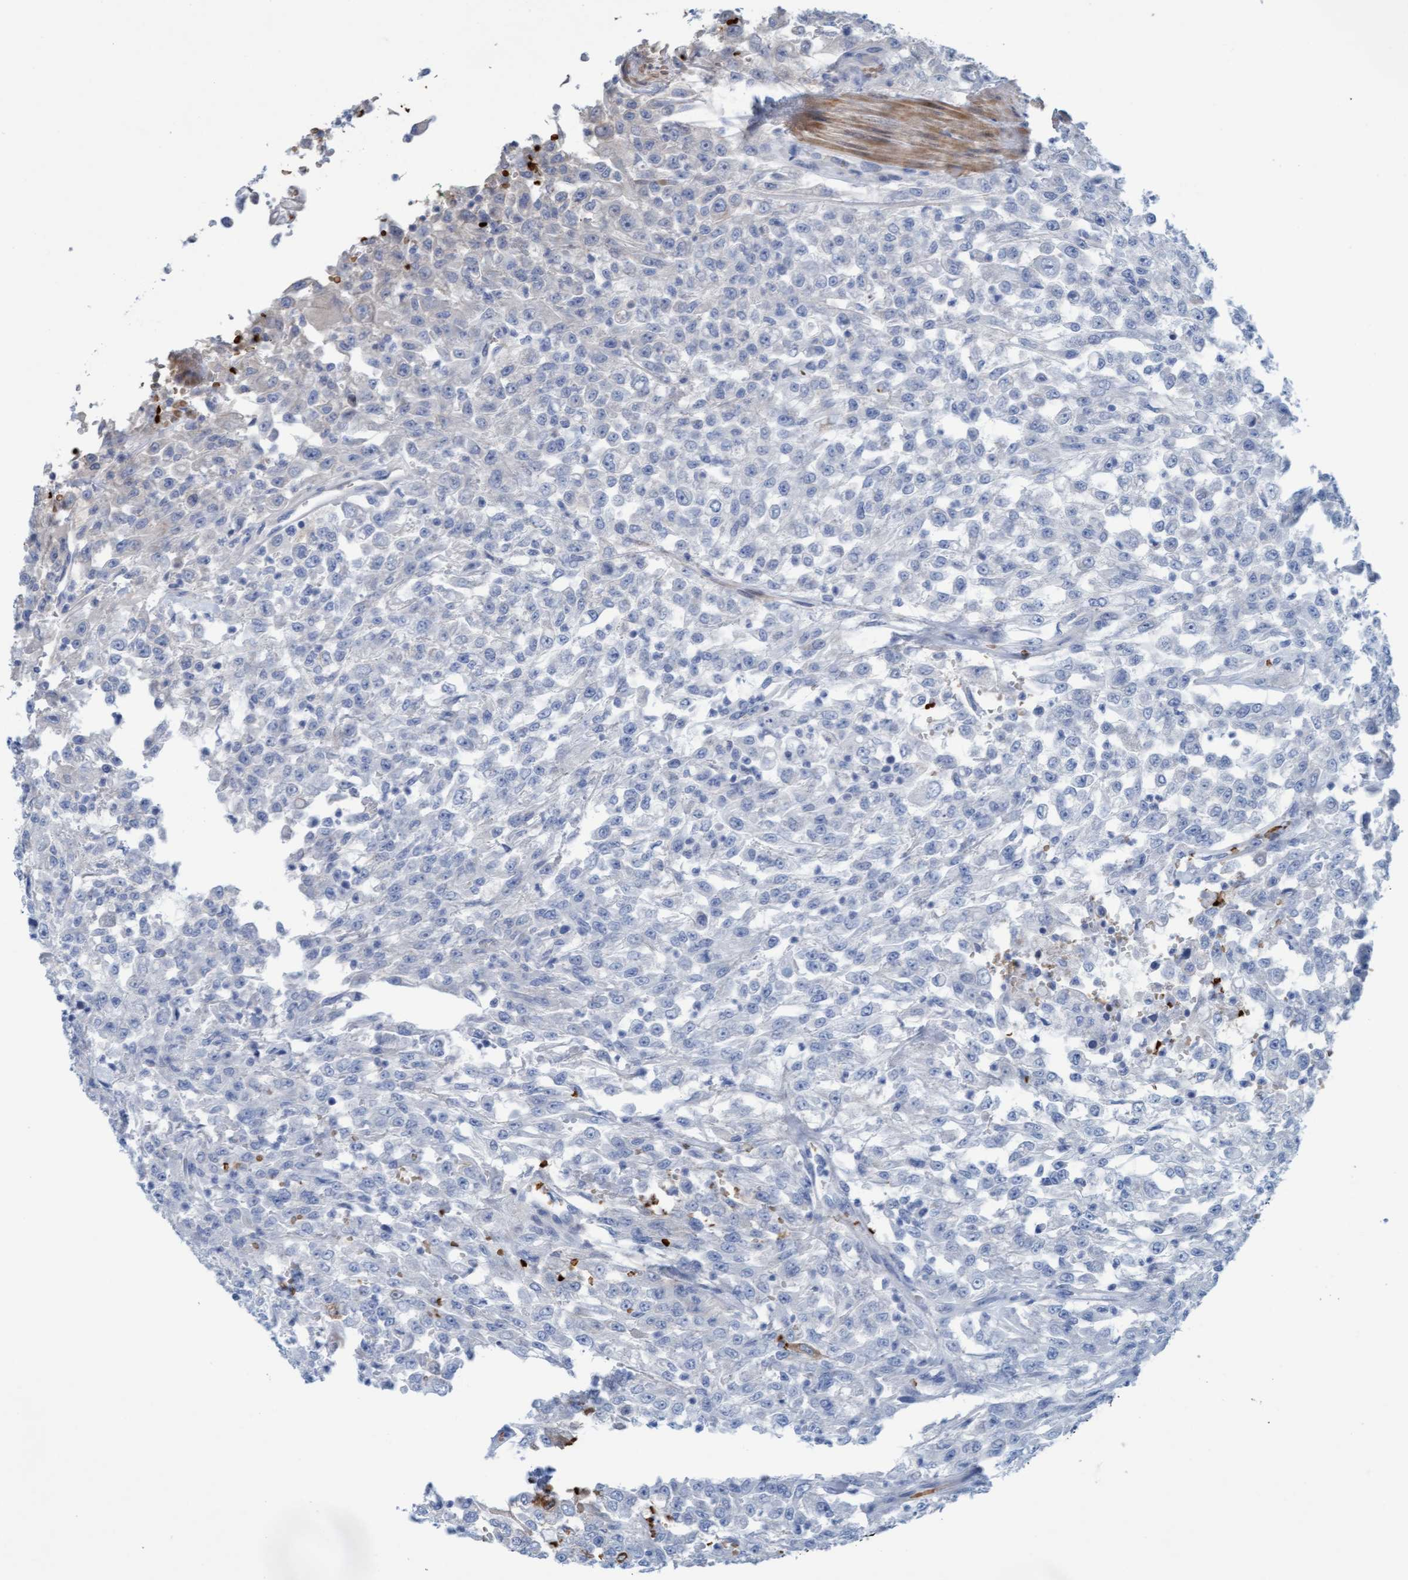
{"staining": {"intensity": "negative", "quantity": "none", "location": "none"}, "tissue": "urothelial cancer", "cell_type": "Tumor cells", "image_type": "cancer", "snomed": [{"axis": "morphology", "description": "Urothelial carcinoma, High grade"}, {"axis": "topography", "description": "Urinary bladder"}], "caption": "DAB (3,3'-diaminobenzidine) immunohistochemical staining of human urothelial cancer displays no significant staining in tumor cells. Nuclei are stained in blue.", "gene": "P2RX5", "patient": {"sex": "male", "age": 46}}